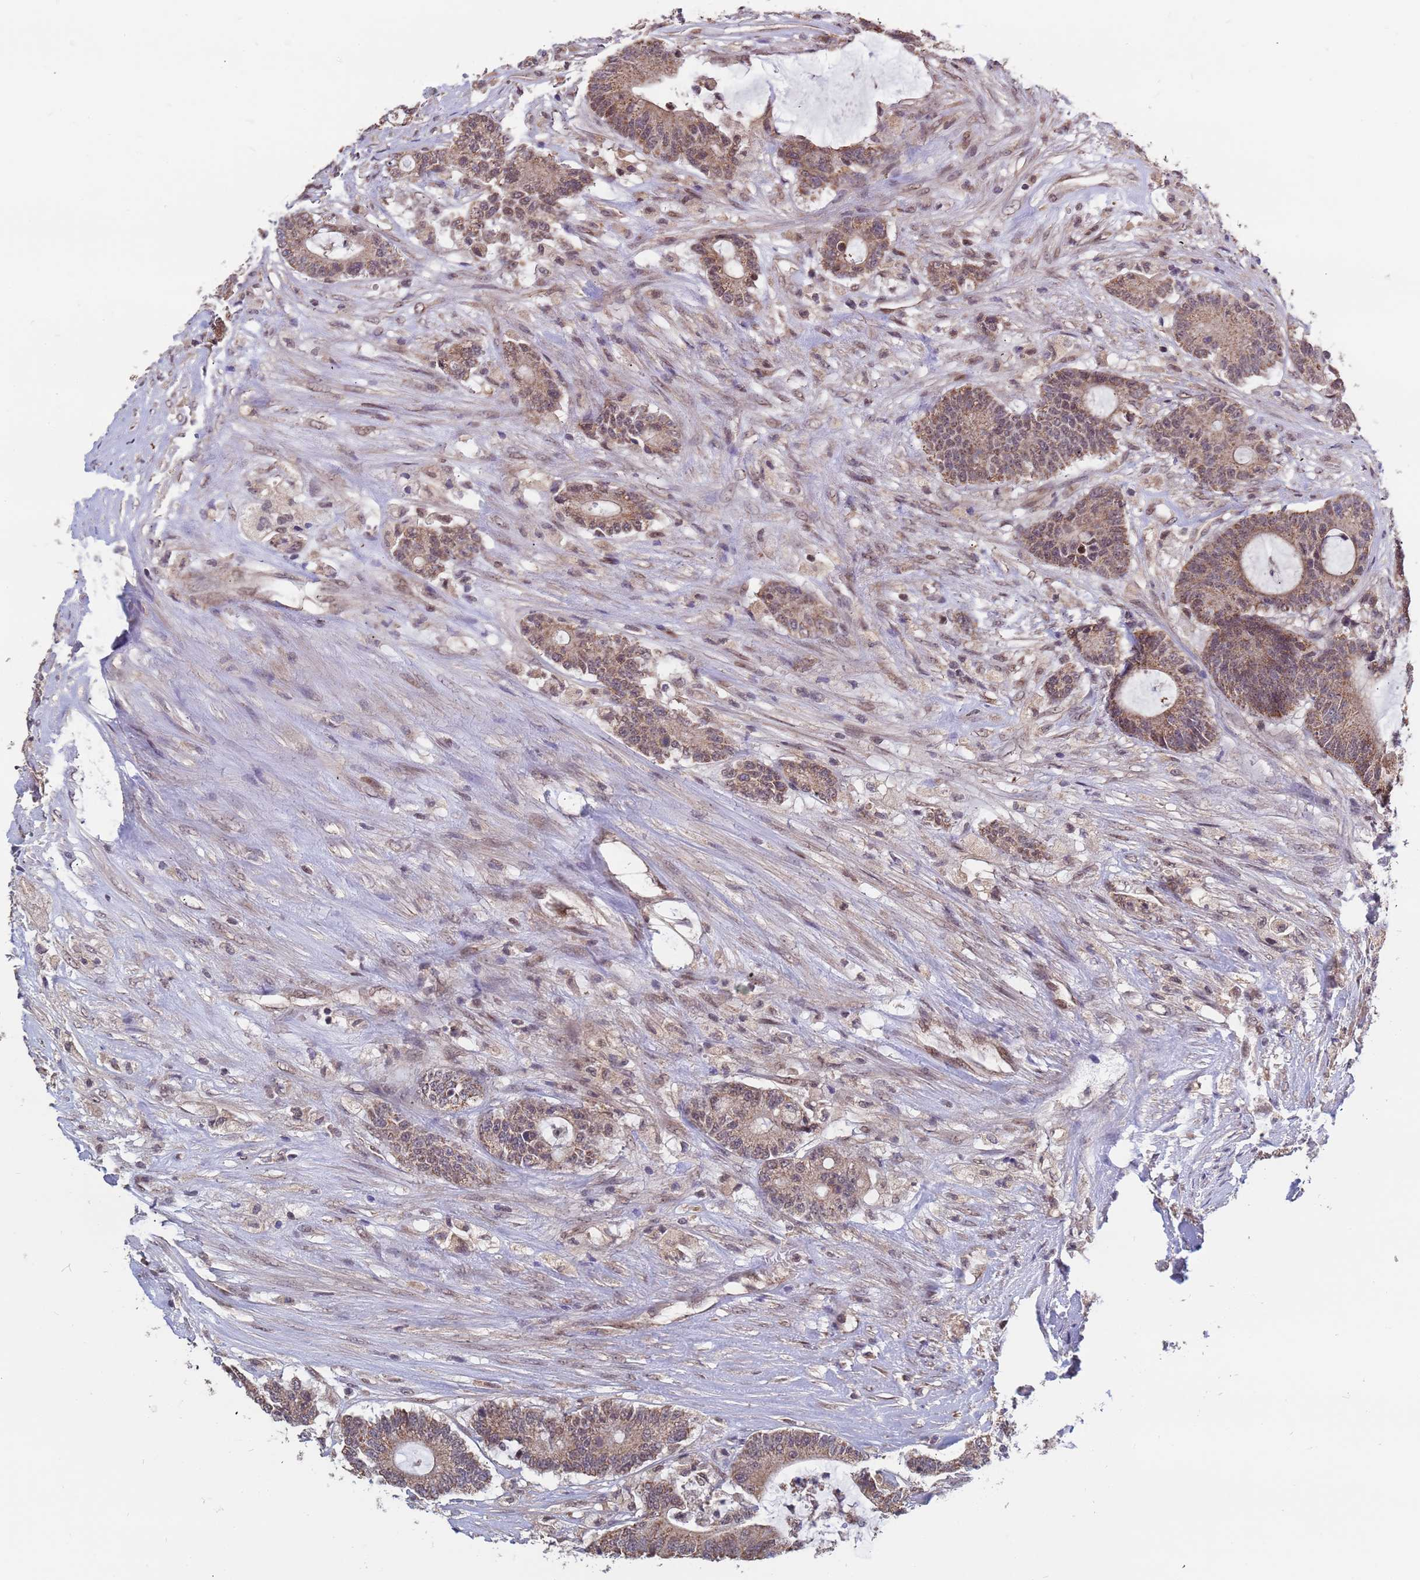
{"staining": {"intensity": "moderate", "quantity": "25%-75%", "location": "cytoplasmic/membranous"}, "tissue": "colorectal cancer", "cell_type": "Tumor cells", "image_type": "cancer", "snomed": [{"axis": "morphology", "description": "Adenocarcinoma, NOS"}, {"axis": "topography", "description": "Colon"}], "caption": "Moderate cytoplasmic/membranous positivity is appreciated in about 25%-75% of tumor cells in colorectal cancer (adenocarcinoma).", "gene": "DENND2B", "patient": {"sex": "female", "age": 84}}